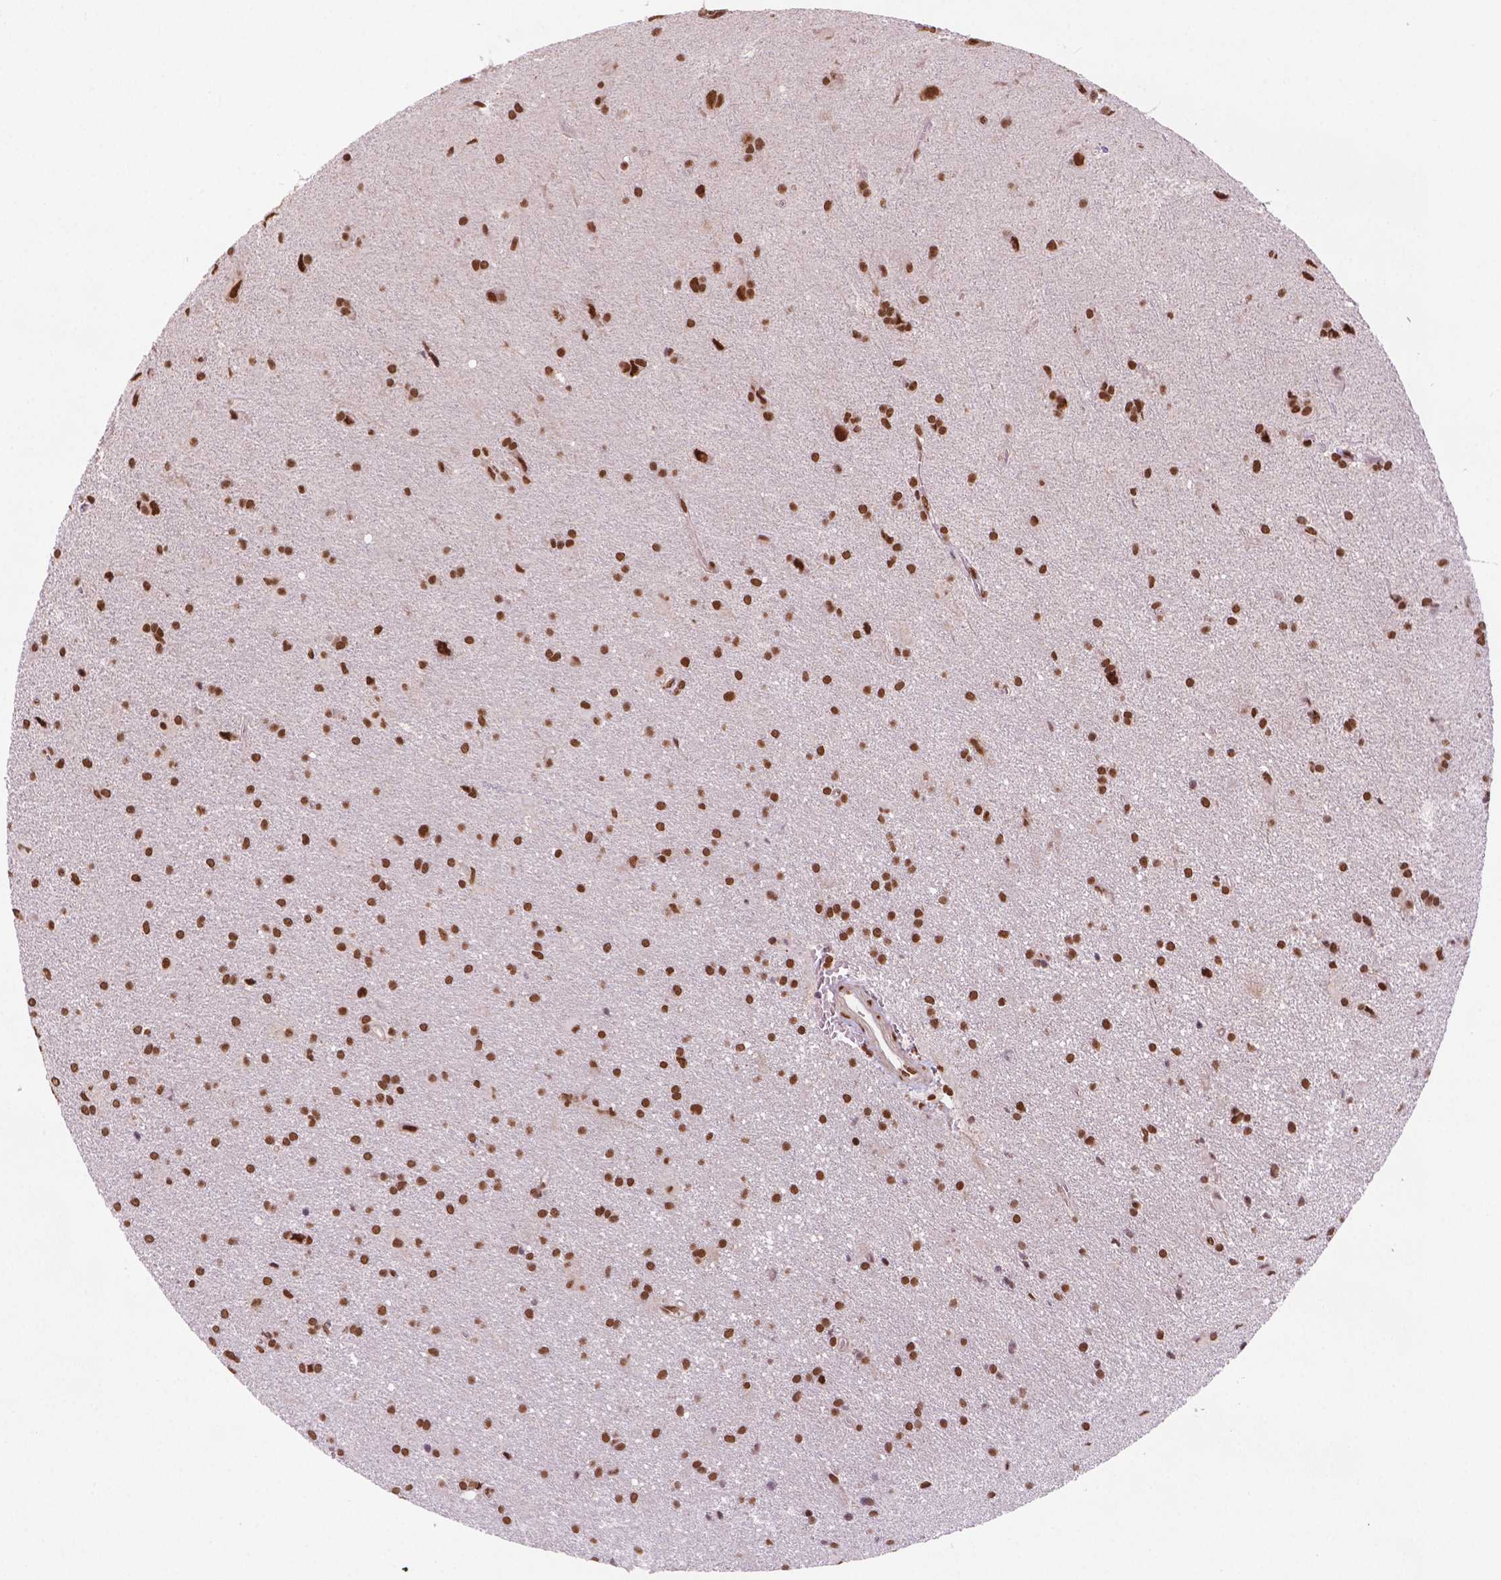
{"staining": {"intensity": "strong", "quantity": ">75%", "location": "nuclear"}, "tissue": "glioma", "cell_type": "Tumor cells", "image_type": "cancer", "snomed": [{"axis": "morphology", "description": "Glioma, malignant, Low grade"}, {"axis": "topography", "description": "Brain"}], "caption": "IHC photomicrograph of neoplastic tissue: glioma stained using immunohistochemistry exhibits high levels of strong protein expression localized specifically in the nuclear of tumor cells, appearing as a nuclear brown color.", "gene": "SIRT6", "patient": {"sex": "male", "age": 58}}